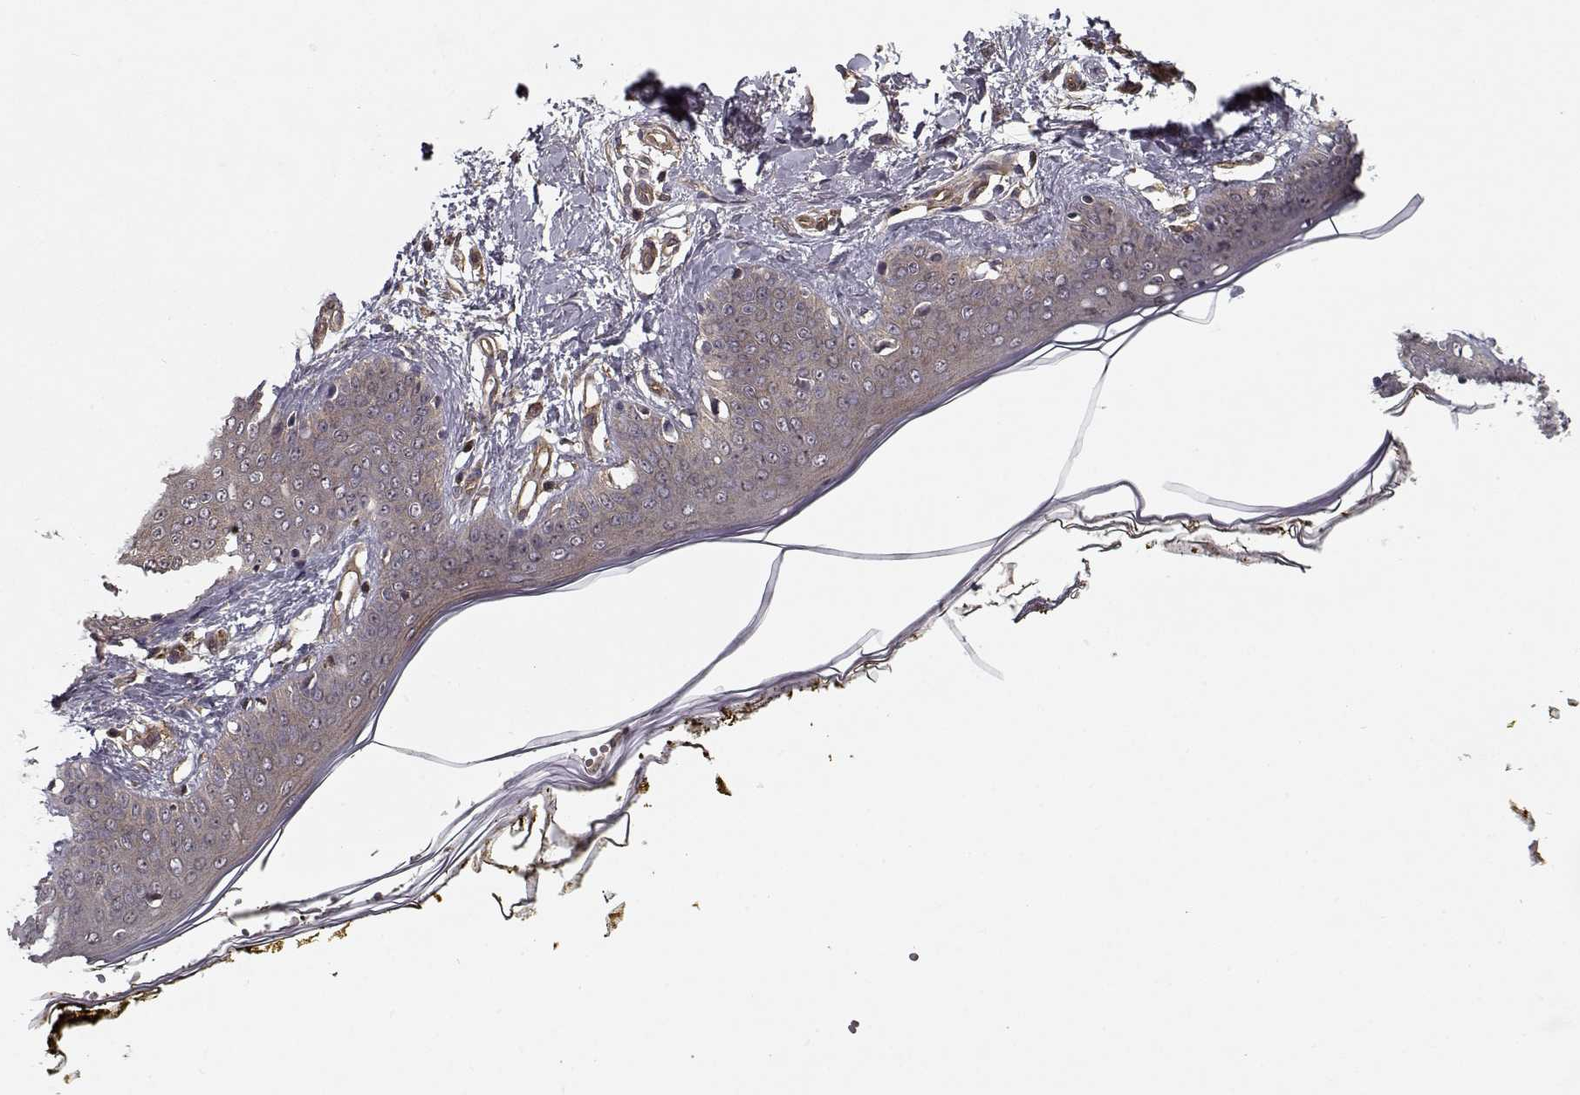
{"staining": {"intensity": "weak", "quantity": ">75%", "location": "cytoplasmic/membranous"}, "tissue": "skin", "cell_type": "Fibroblasts", "image_type": "normal", "snomed": [{"axis": "morphology", "description": "Normal tissue, NOS"}, {"axis": "topography", "description": "Skin"}], "caption": "Protein expression analysis of normal skin demonstrates weak cytoplasmic/membranous staining in approximately >75% of fibroblasts.", "gene": "PPP1R12A", "patient": {"sex": "female", "age": 34}}